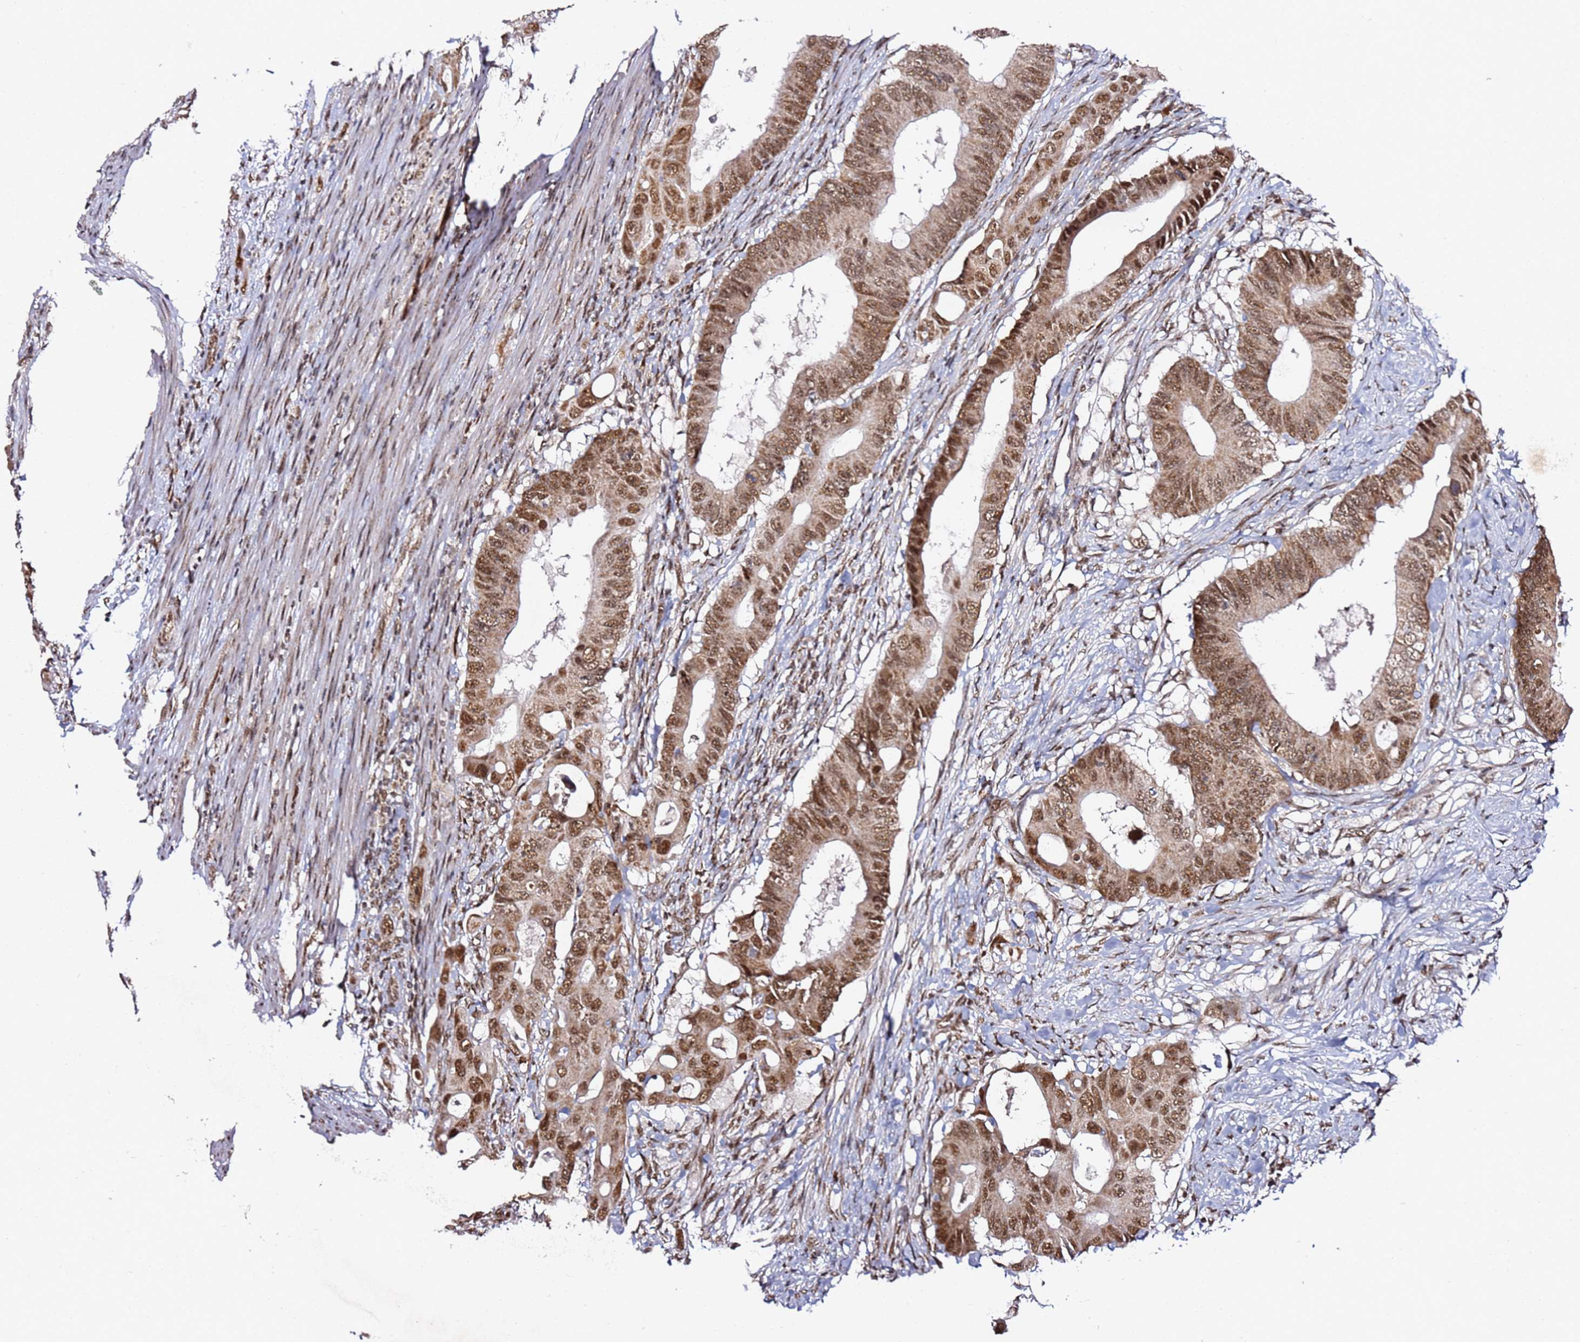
{"staining": {"intensity": "moderate", "quantity": ">75%", "location": "cytoplasmic/membranous,nuclear"}, "tissue": "colorectal cancer", "cell_type": "Tumor cells", "image_type": "cancer", "snomed": [{"axis": "morphology", "description": "Adenocarcinoma, NOS"}, {"axis": "topography", "description": "Colon"}], "caption": "Adenocarcinoma (colorectal) stained with a brown dye shows moderate cytoplasmic/membranous and nuclear positive positivity in approximately >75% of tumor cells.", "gene": "TP53AIP1", "patient": {"sex": "male", "age": 71}}